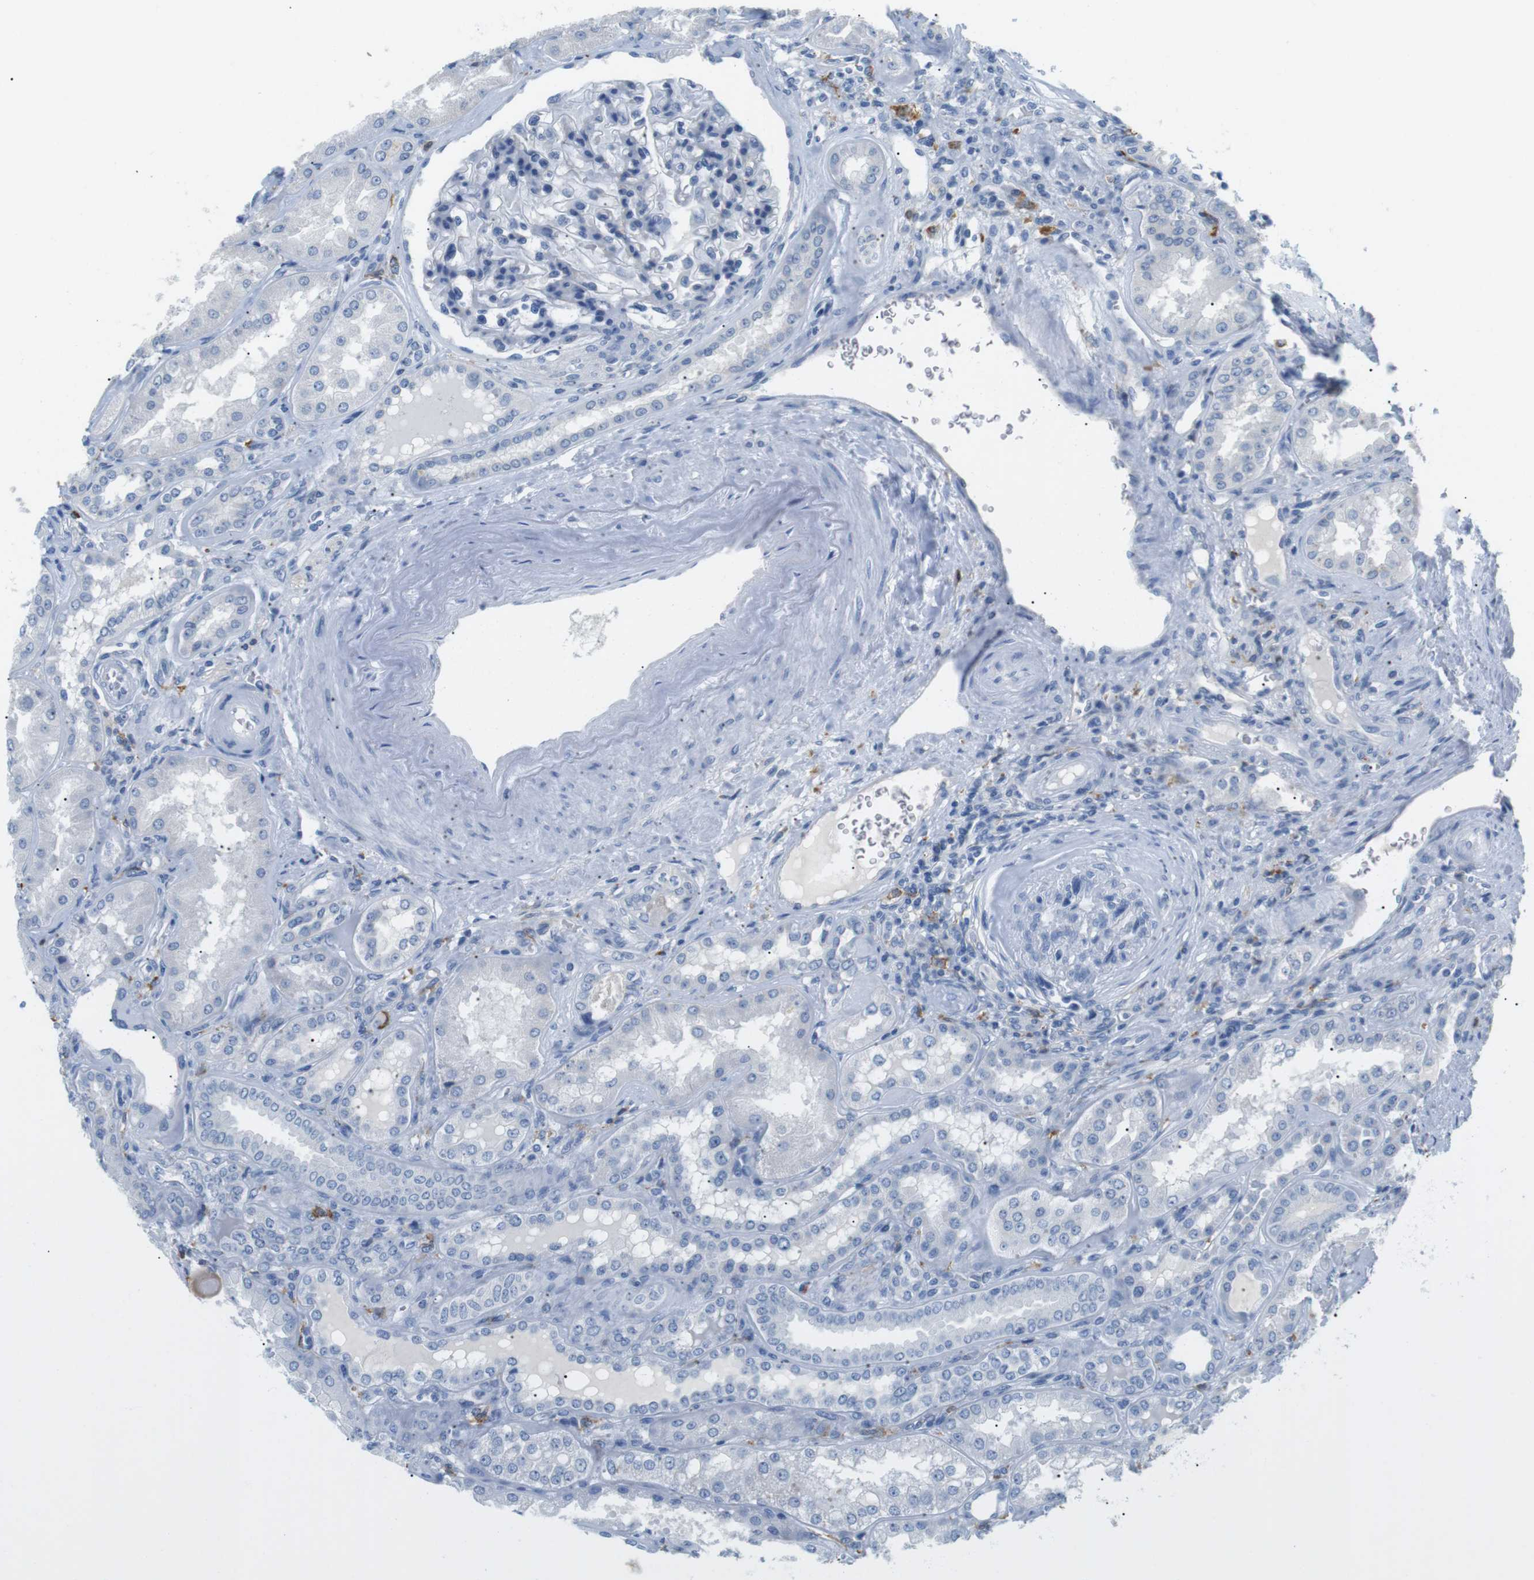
{"staining": {"intensity": "negative", "quantity": "none", "location": "none"}, "tissue": "kidney", "cell_type": "Cells in glomeruli", "image_type": "normal", "snomed": [{"axis": "morphology", "description": "Normal tissue, NOS"}, {"axis": "topography", "description": "Kidney"}], "caption": "Photomicrograph shows no protein positivity in cells in glomeruli of benign kidney.", "gene": "FCGRT", "patient": {"sex": "female", "age": 56}}